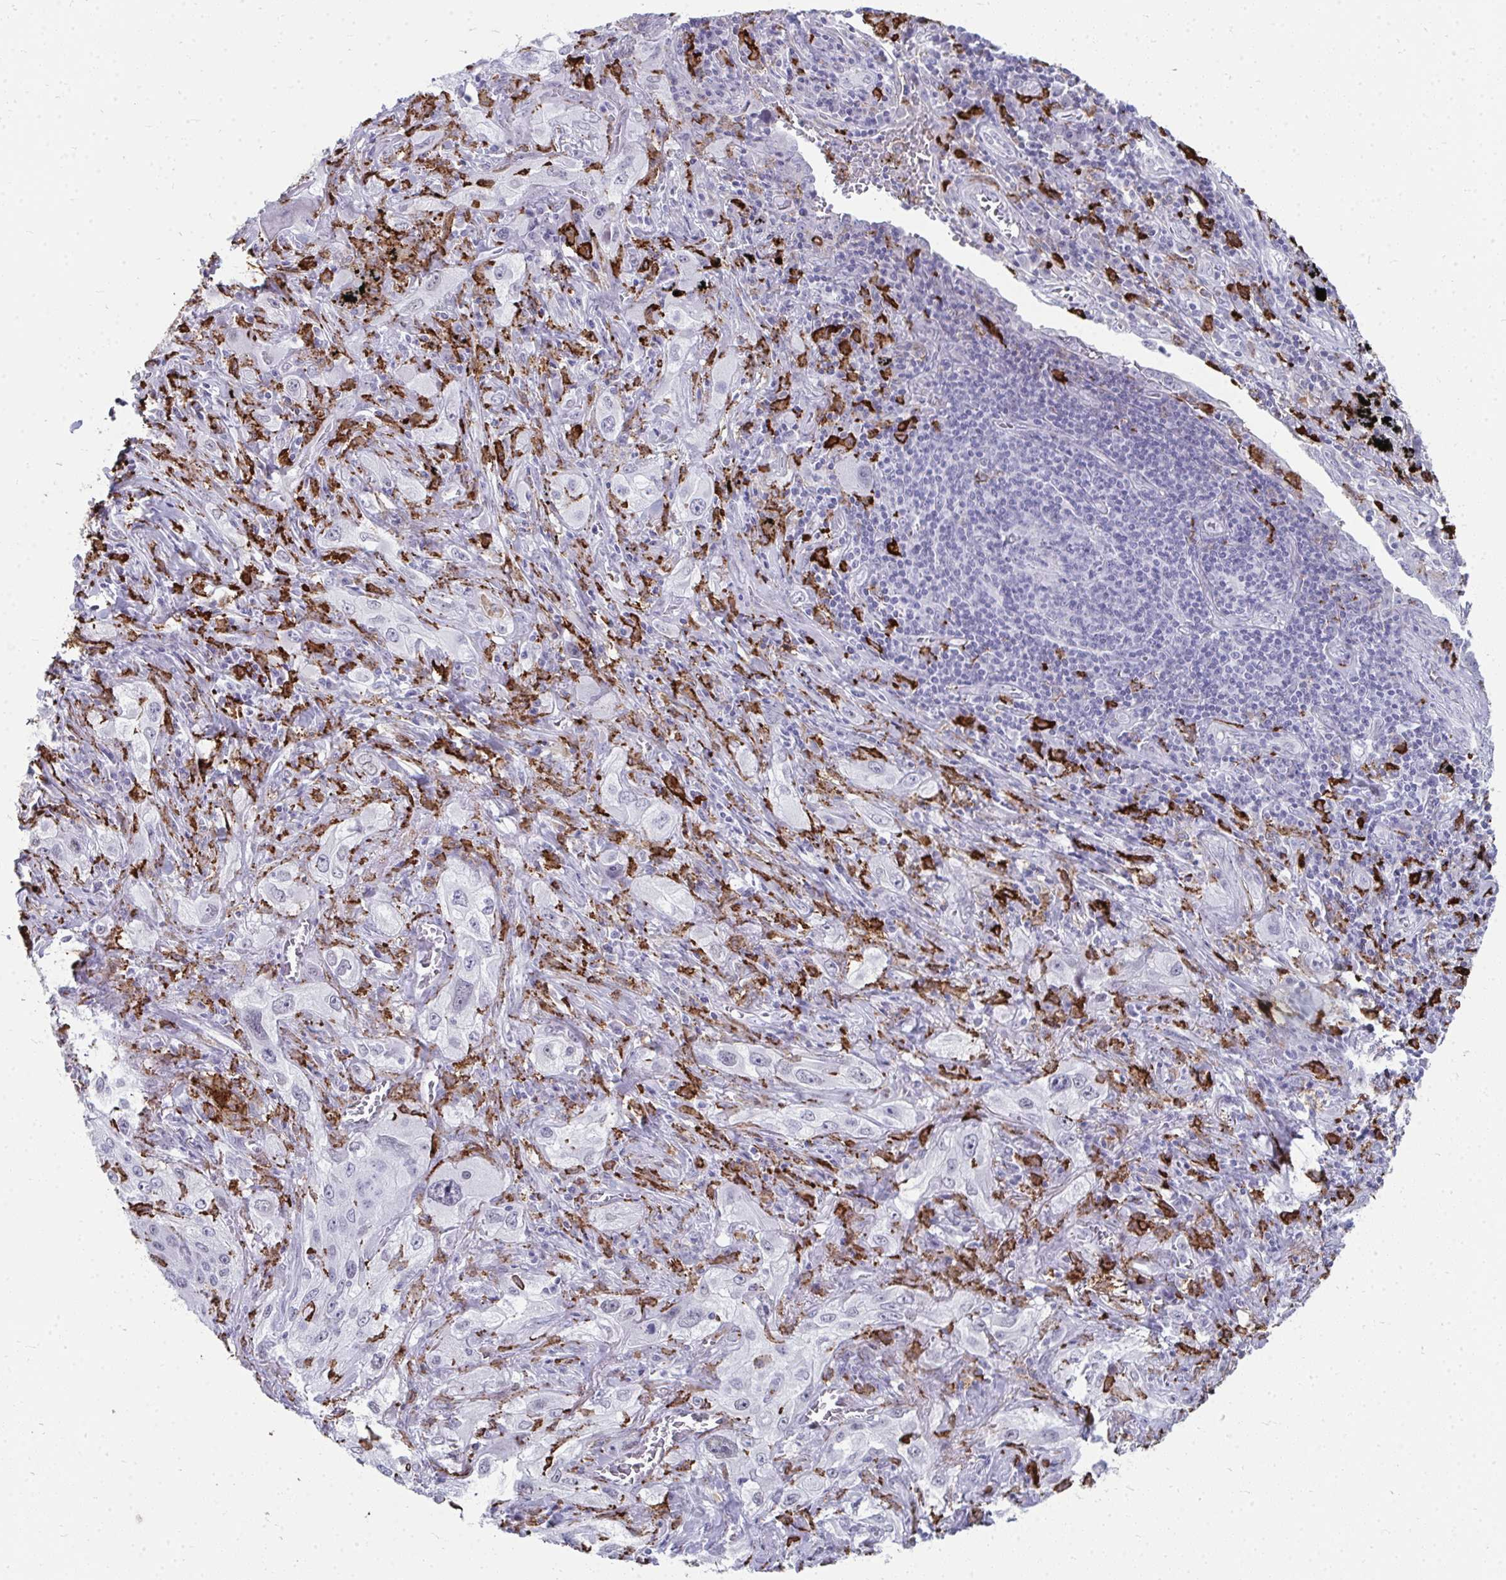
{"staining": {"intensity": "negative", "quantity": "none", "location": "none"}, "tissue": "lung cancer", "cell_type": "Tumor cells", "image_type": "cancer", "snomed": [{"axis": "morphology", "description": "Squamous cell carcinoma, NOS"}, {"axis": "topography", "description": "Lung"}], "caption": "Immunohistochemistry photomicrograph of lung cancer (squamous cell carcinoma) stained for a protein (brown), which reveals no staining in tumor cells.", "gene": "CD163", "patient": {"sex": "female", "age": 69}}